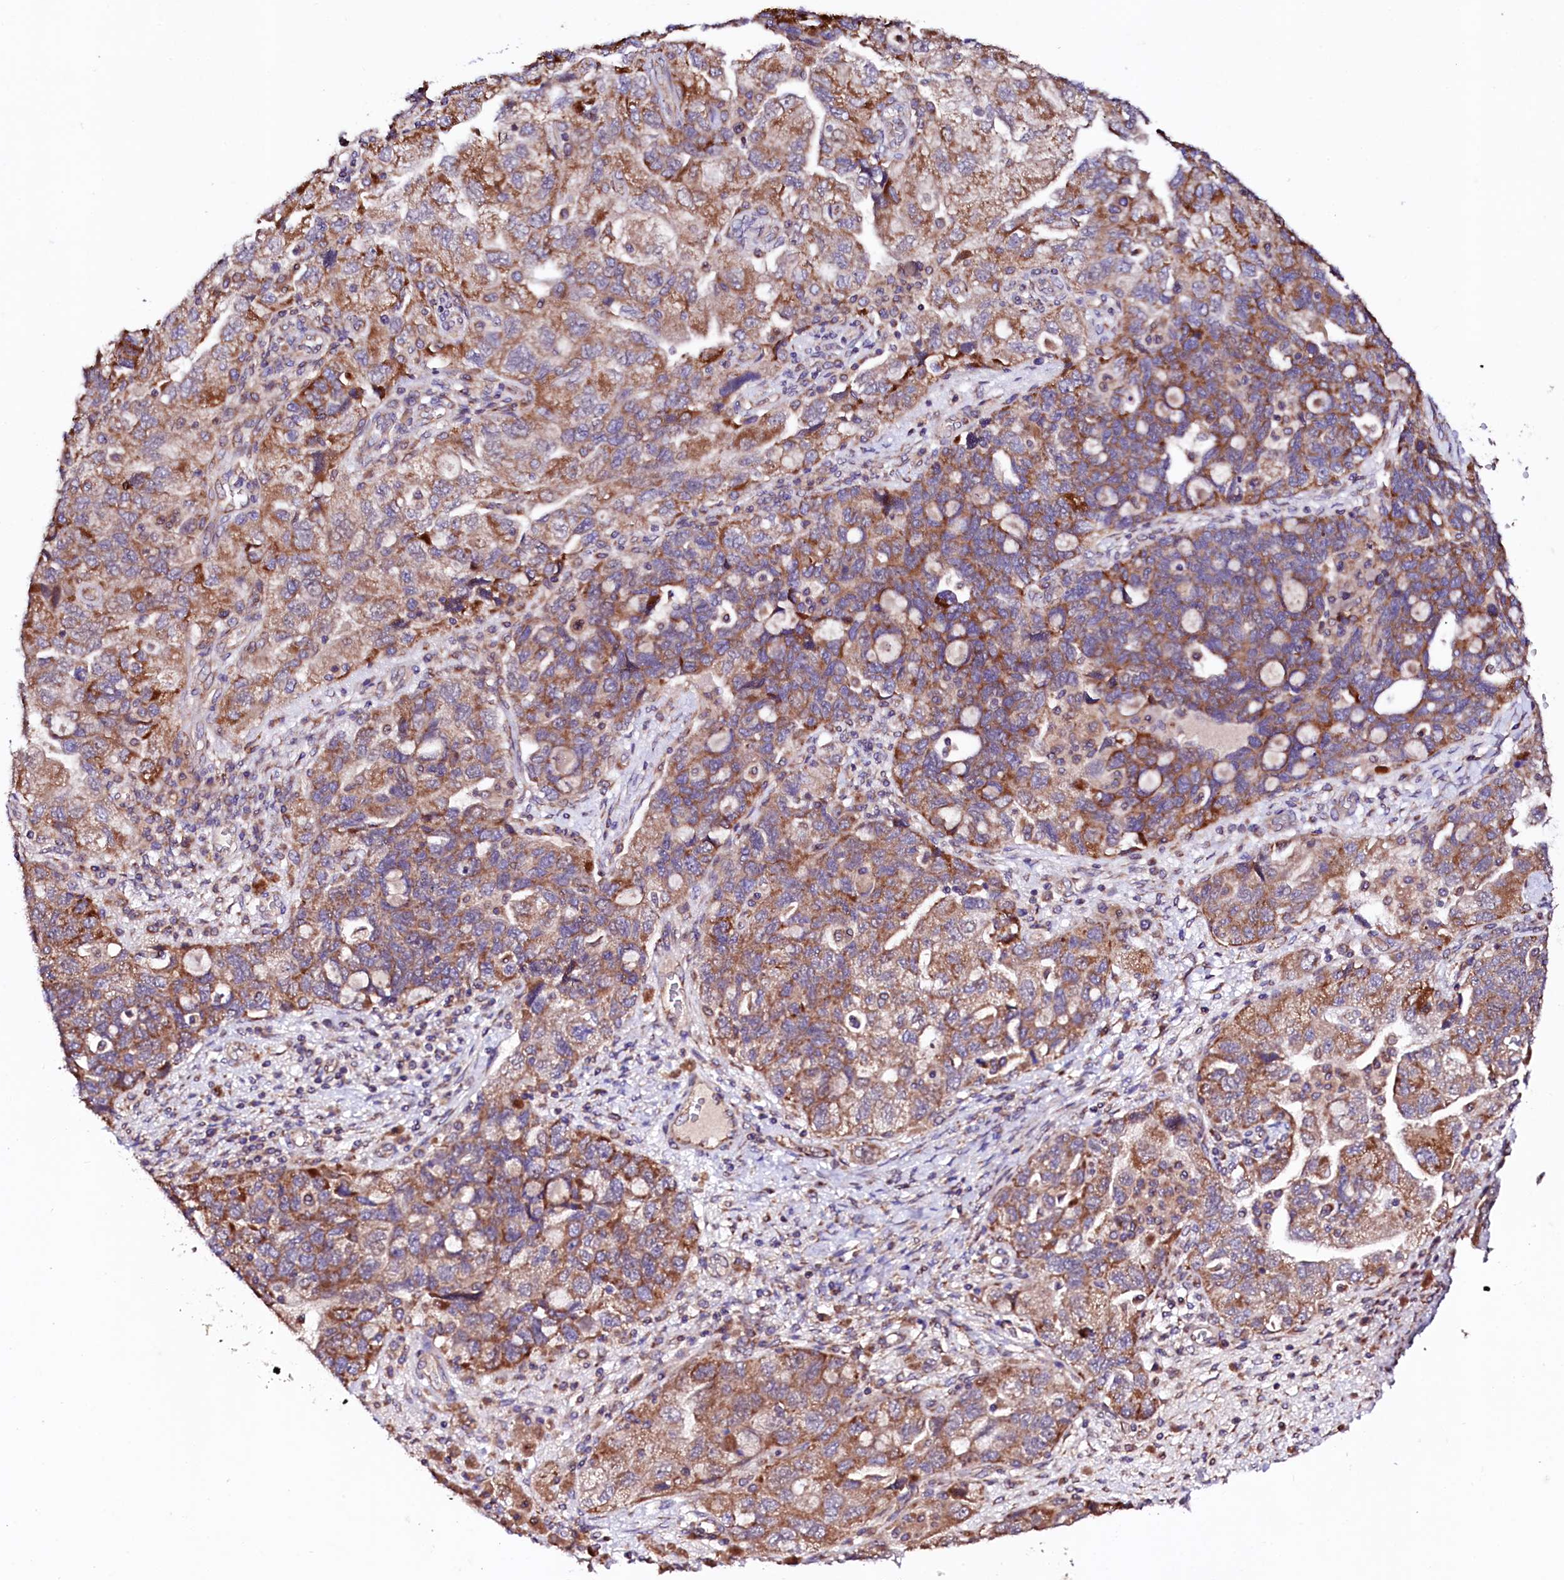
{"staining": {"intensity": "moderate", "quantity": ">75%", "location": "cytoplasmic/membranous"}, "tissue": "ovarian cancer", "cell_type": "Tumor cells", "image_type": "cancer", "snomed": [{"axis": "morphology", "description": "Carcinoma, endometroid"}, {"axis": "topography", "description": "Ovary"}], "caption": "Human ovarian endometroid carcinoma stained for a protein (brown) displays moderate cytoplasmic/membranous positive expression in approximately >75% of tumor cells.", "gene": "UBE3C", "patient": {"sex": "female", "age": 51}}